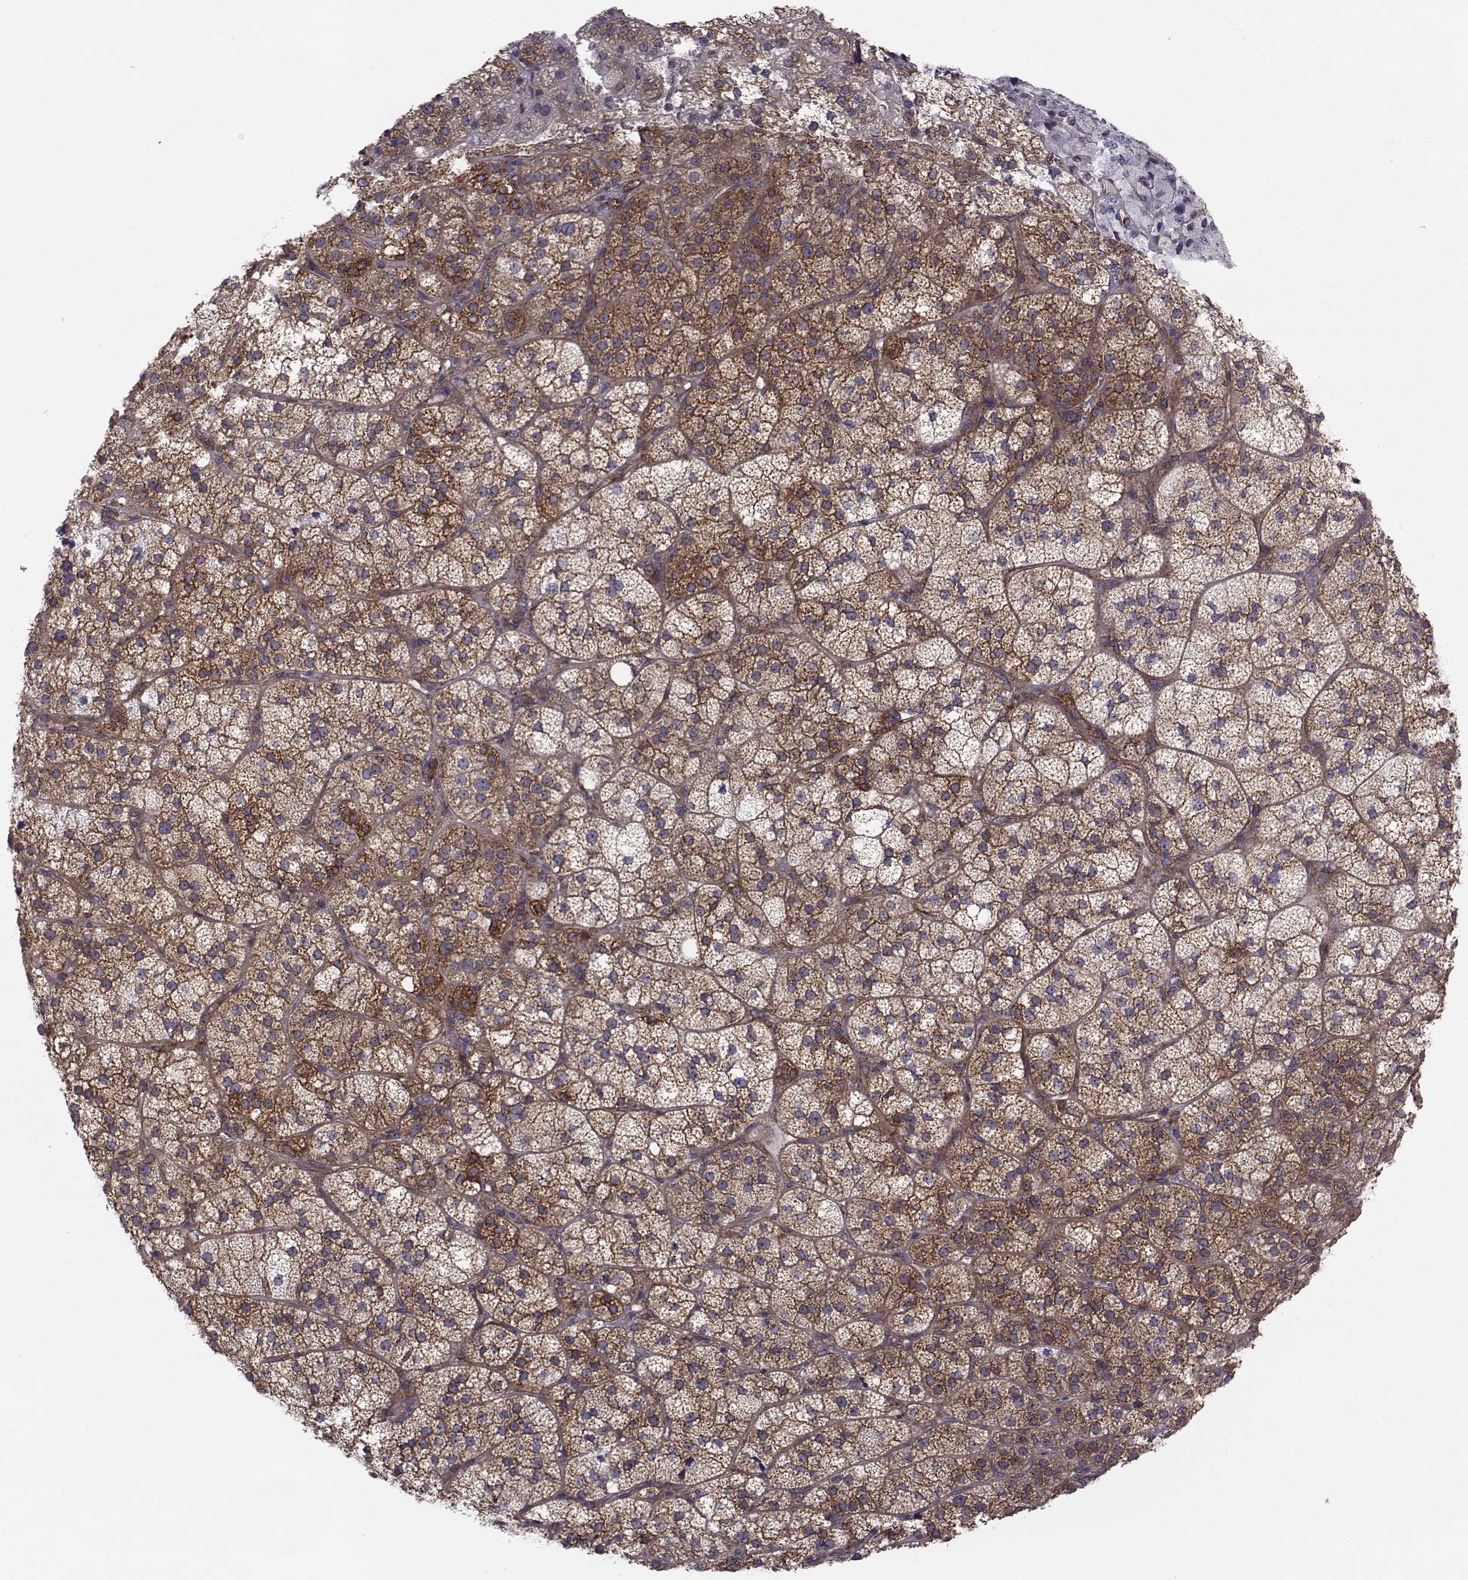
{"staining": {"intensity": "moderate", "quantity": ">75%", "location": "cytoplasmic/membranous"}, "tissue": "adrenal gland", "cell_type": "Glandular cells", "image_type": "normal", "snomed": [{"axis": "morphology", "description": "Normal tissue, NOS"}, {"axis": "topography", "description": "Adrenal gland"}], "caption": "Protein staining of benign adrenal gland displays moderate cytoplasmic/membranous staining in about >75% of glandular cells. (IHC, brightfield microscopy, high magnification).", "gene": "TRIP10", "patient": {"sex": "female", "age": 60}}